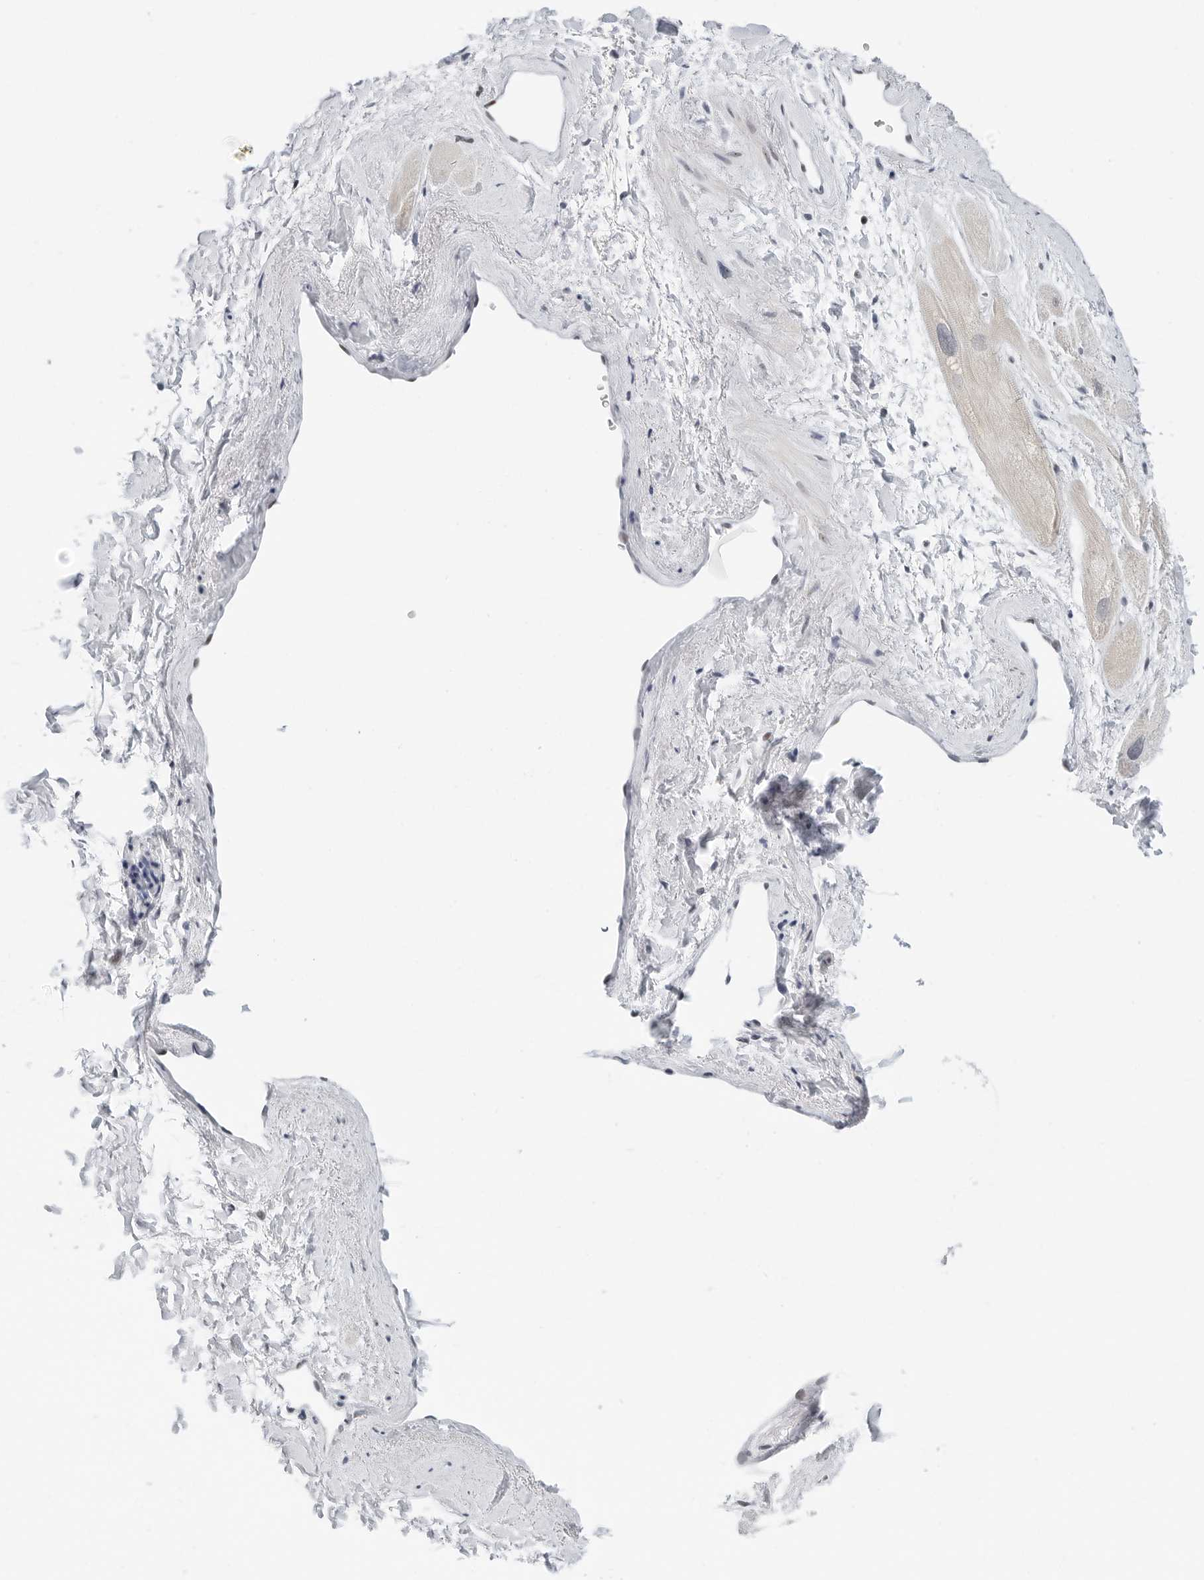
{"staining": {"intensity": "weak", "quantity": "<25%", "location": "cytoplasmic/membranous"}, "tissue": "heart muscle", "cell_type": "Cardiomyocytes", "image_type": "normal", "snomed": [{"axis": "morphology", "description": "Normal tissue, NOS"}, {"axis": "topography", "description": "Heart"}], "caption": "An IHC histopathology image of unremarkable heart muscle is shown. There is no staining in cardiomyocytes of heart muscle. (DAB immunohistochemistry (IHC) with hematoxylin counter stain).", "gene": "NTMT2", "patient": {"sex": "male", "age": 49}}